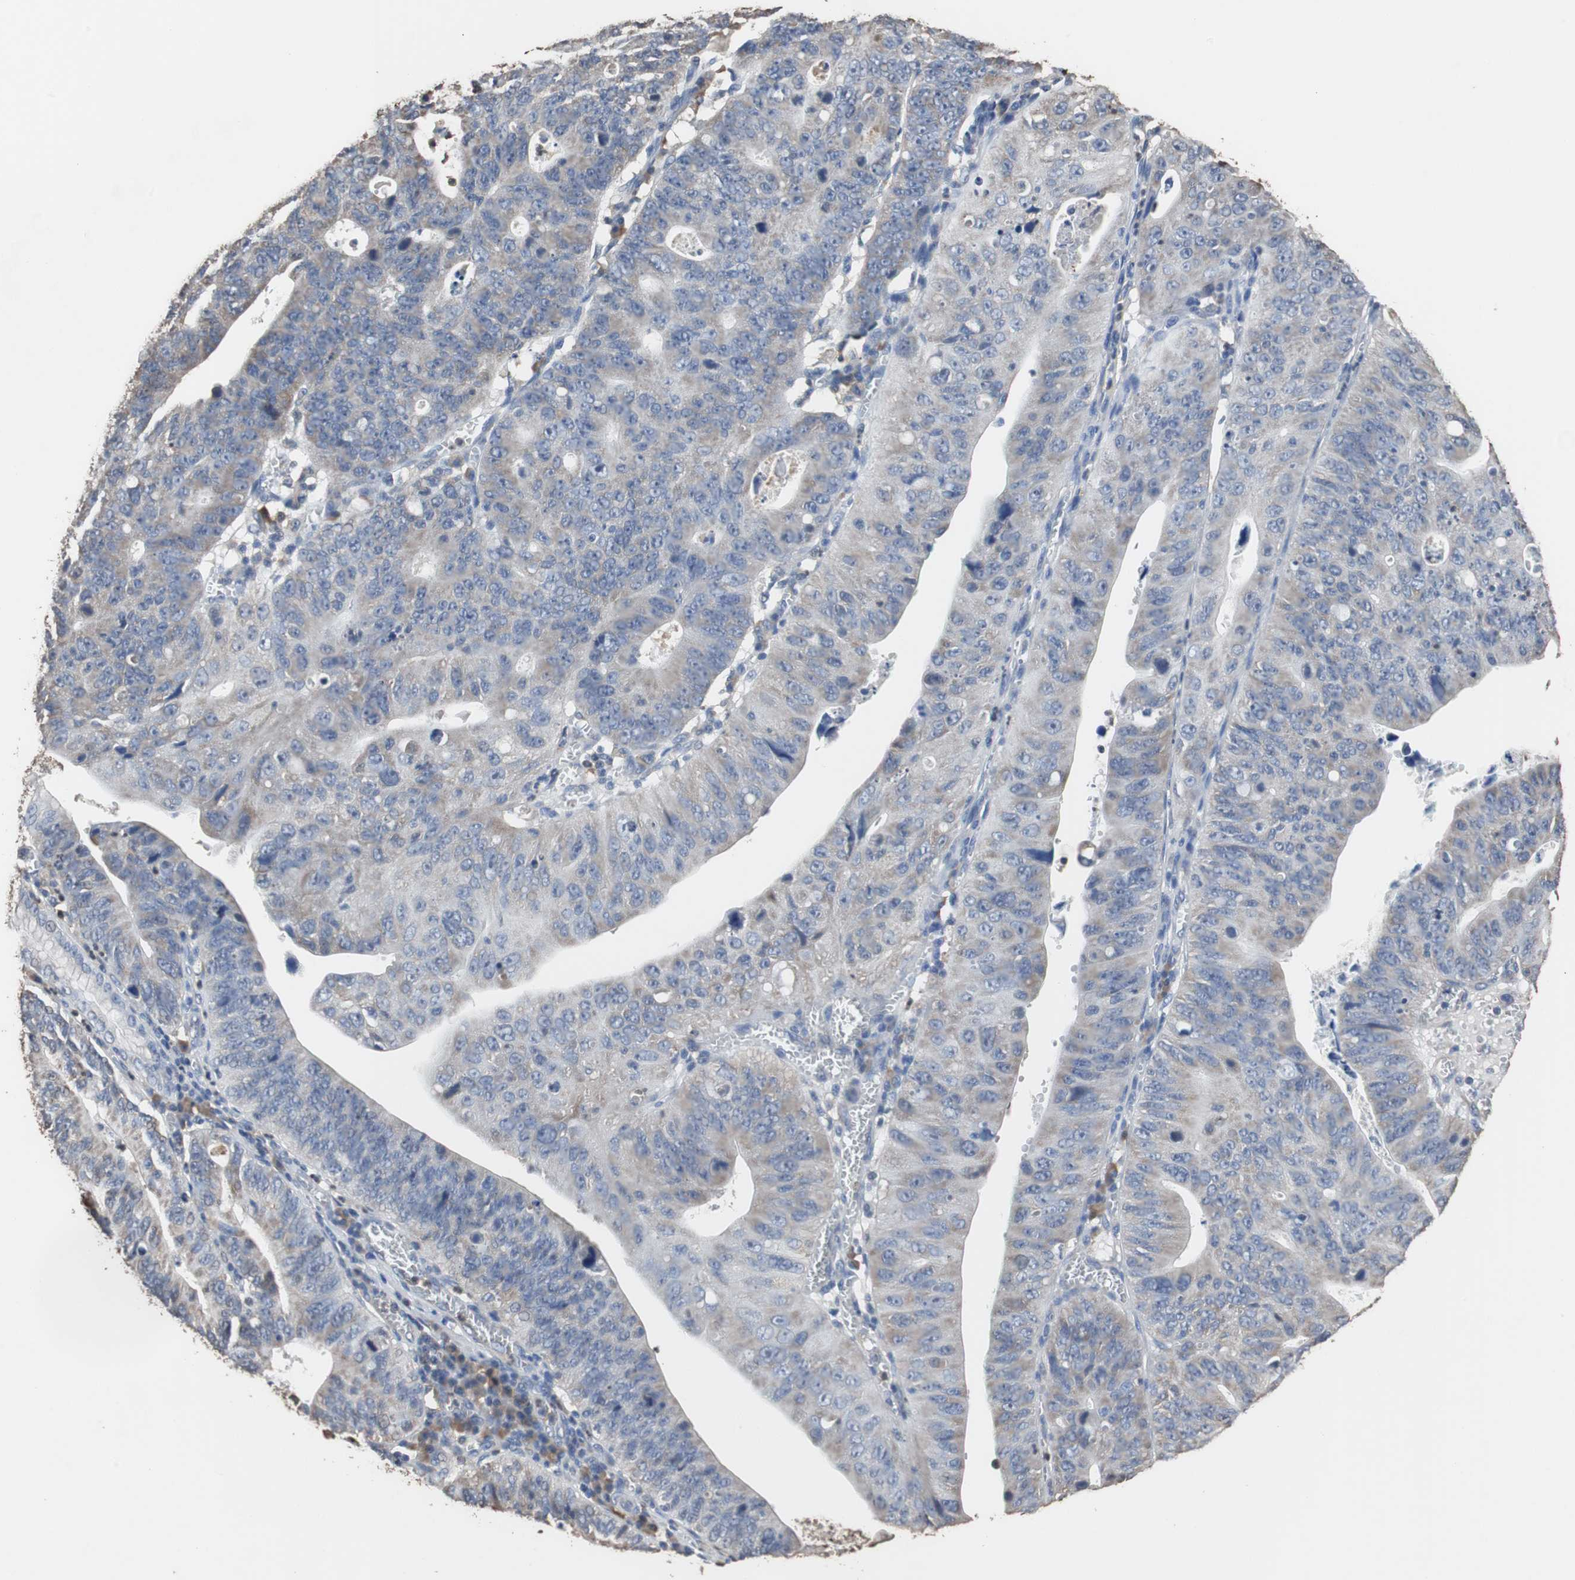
{"staining": {"intensity": "weak", "quantity": "<25%", "location": "cytoplasmic/membranous"}, "tissue": "stomach cancer", "cell_type": "Tumor cells", "image_type": "cancer", "snomed": [{"axis": "morphology", "description": "Adenocarcinoma, NOS"}, {"axis": "topography", "description": "Stomach"}], "caption": "DAB immunohistochemical staining of human stomach cancer displays no significant expression in tumor cells.", "gene": "SCIMP", "patient": {"sex": "male", "age": 59}}